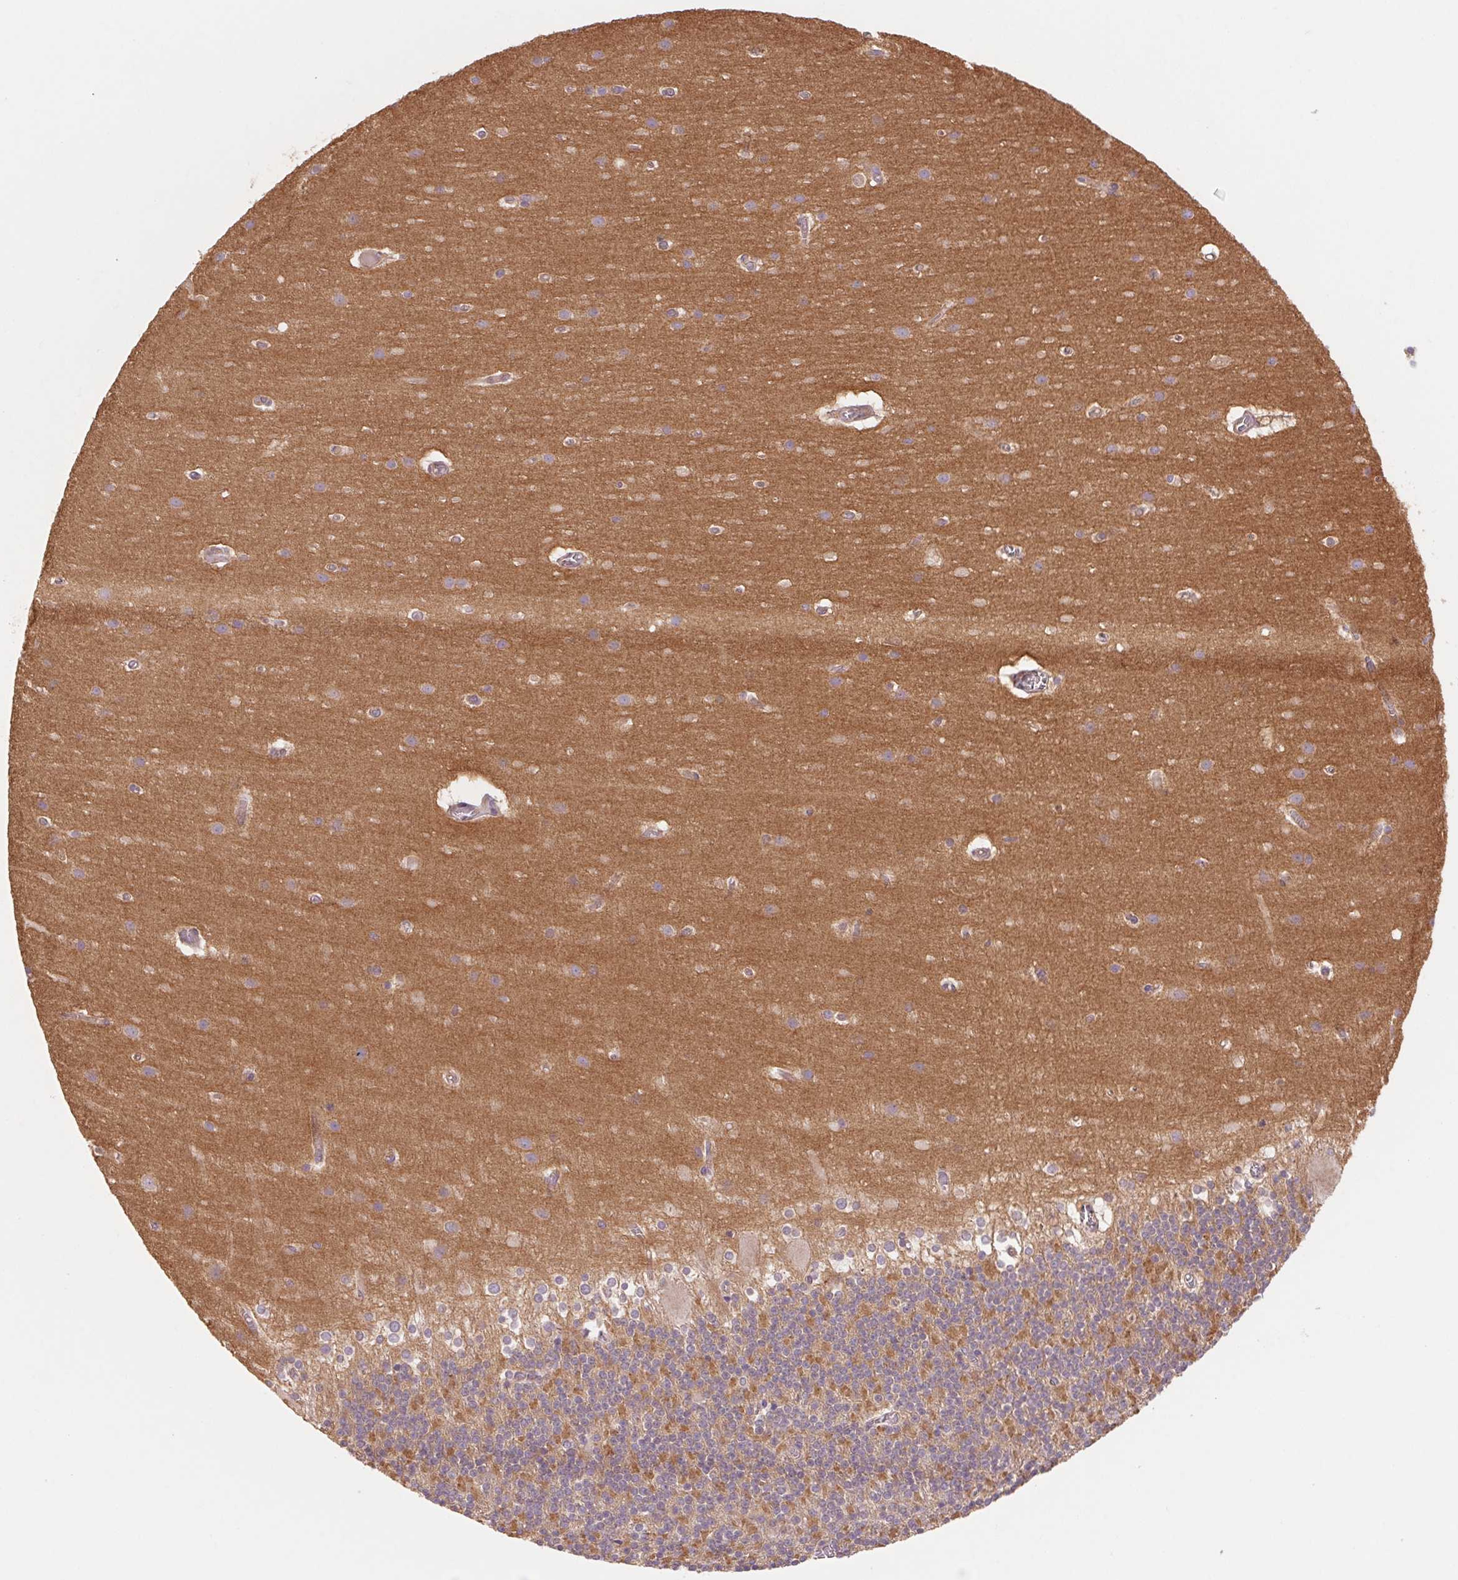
{"staining": {"intensity": "moderate", "quantity": "25%-75%", "location": "cytoplasmic/membranous"}, "tissue": "cerebellum", "cell_type": "Cells in granular layer", "image_type": "normal", "snomed": [{"axis": "morphology", "description": "Normal tissue, NOS"}, {"axis": "topography", "description": "Cerebellum"}], "caption": "Immunohistochemical staining of normal human cerebellum exhibits moderate cytoplasmic/membranous protein positivity in approximately 25%-75% of cells in granular layer.", "gene": "RAB1A", "patient": {"sex": "male", "age": 70}}